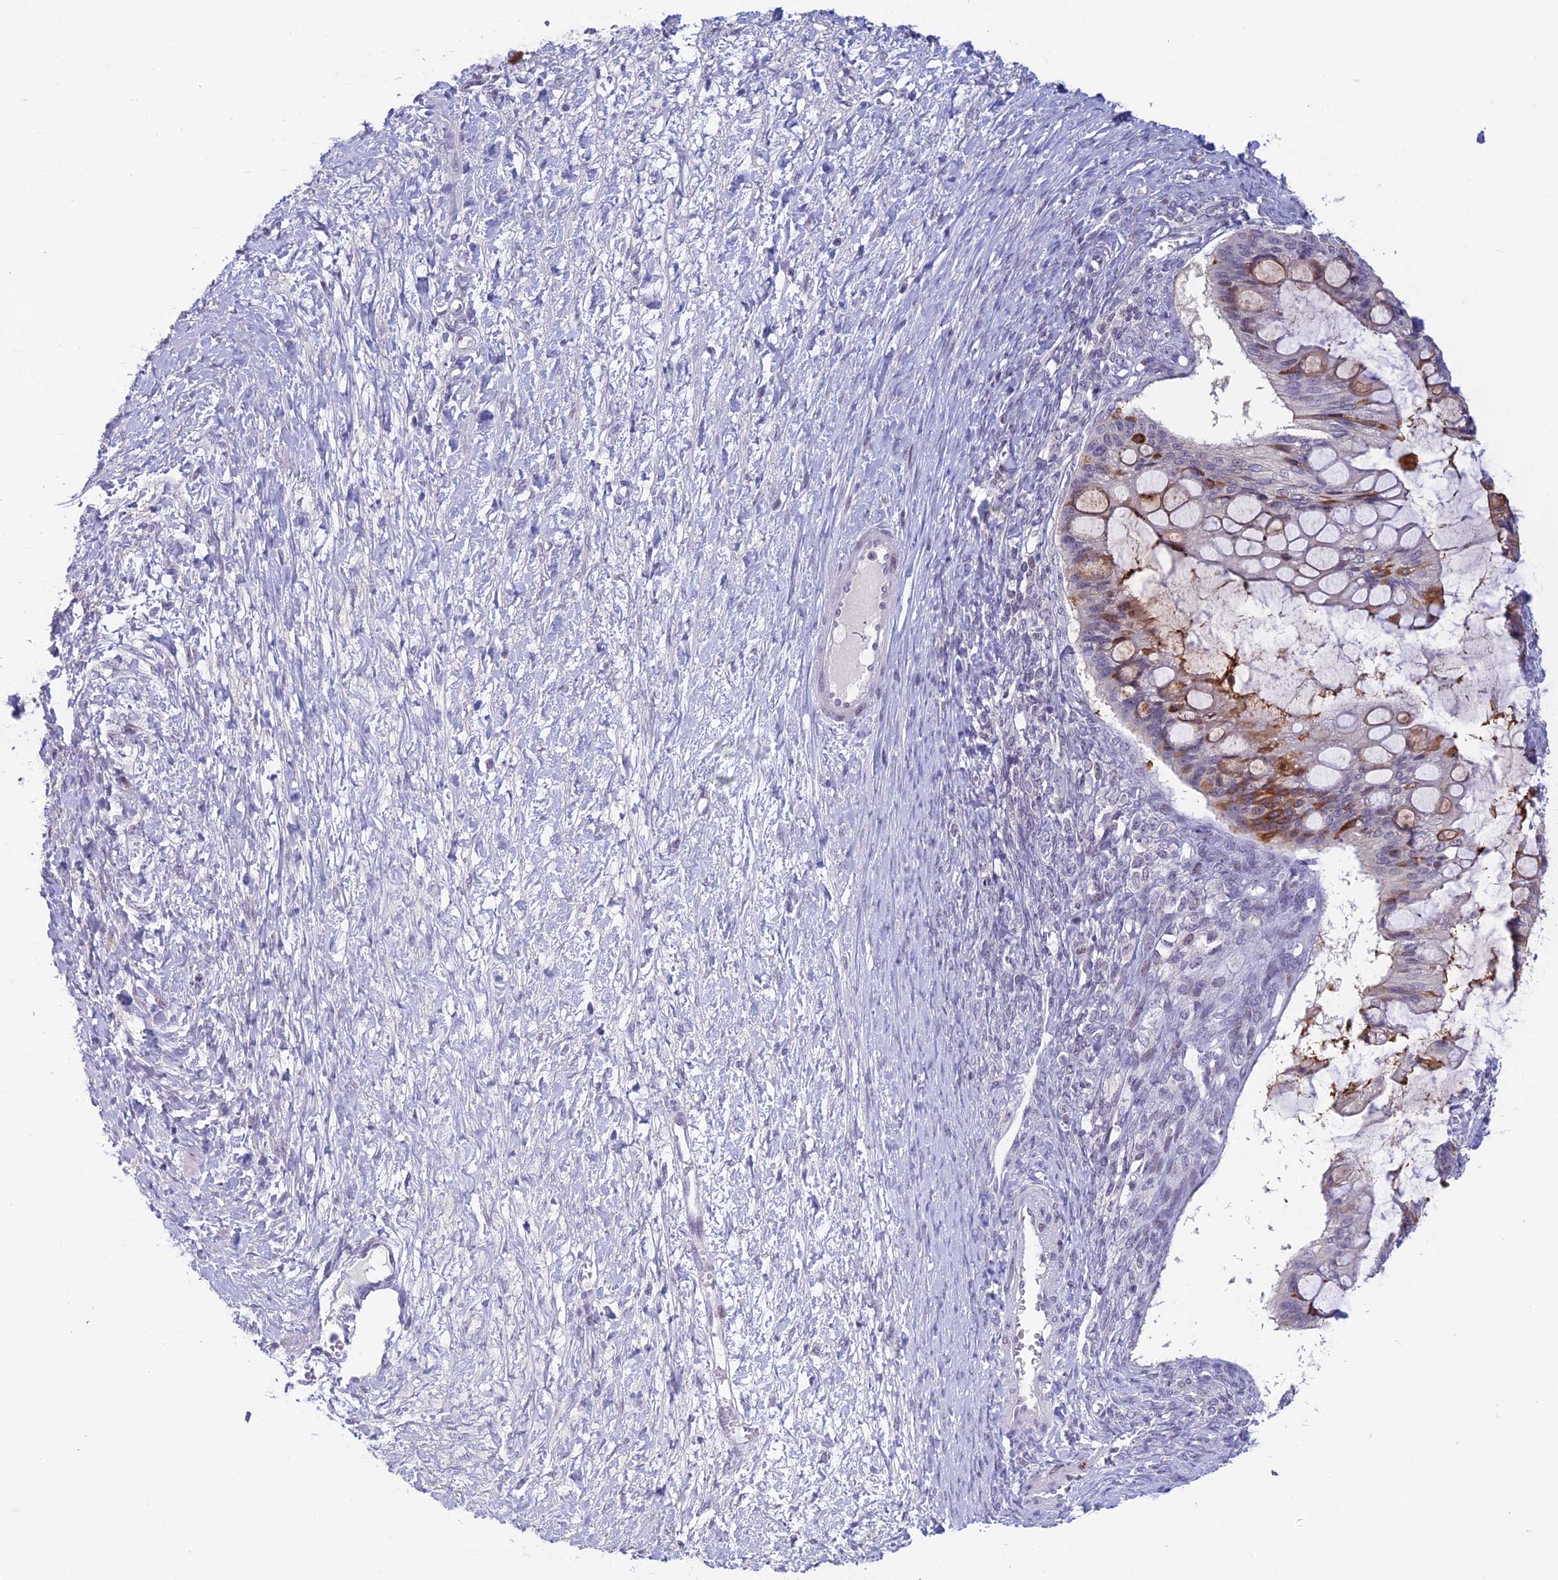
{"staining": {"intensity": "moderate", "quantity": "<25%", "location": "cytoplasmic/membranous"}, "tissue": "ovarian cancer", "cell_type": "Tumor cells", "image_type": "cancer", "snomed": [{"axis": "morphology", "description": "Cystadenocarcinoma, mucinous, NOS"}, {"axis": "topography", "description": "Ovary"}], "caption": "Mucinous cystadenocarcinoma (ovarian) stained for a protein demonstrates moderate cytoplasmic/membranous positivity in tumor cells.", "gene": "TMEM134", "patient": {"sex": "female", "age": 73}}